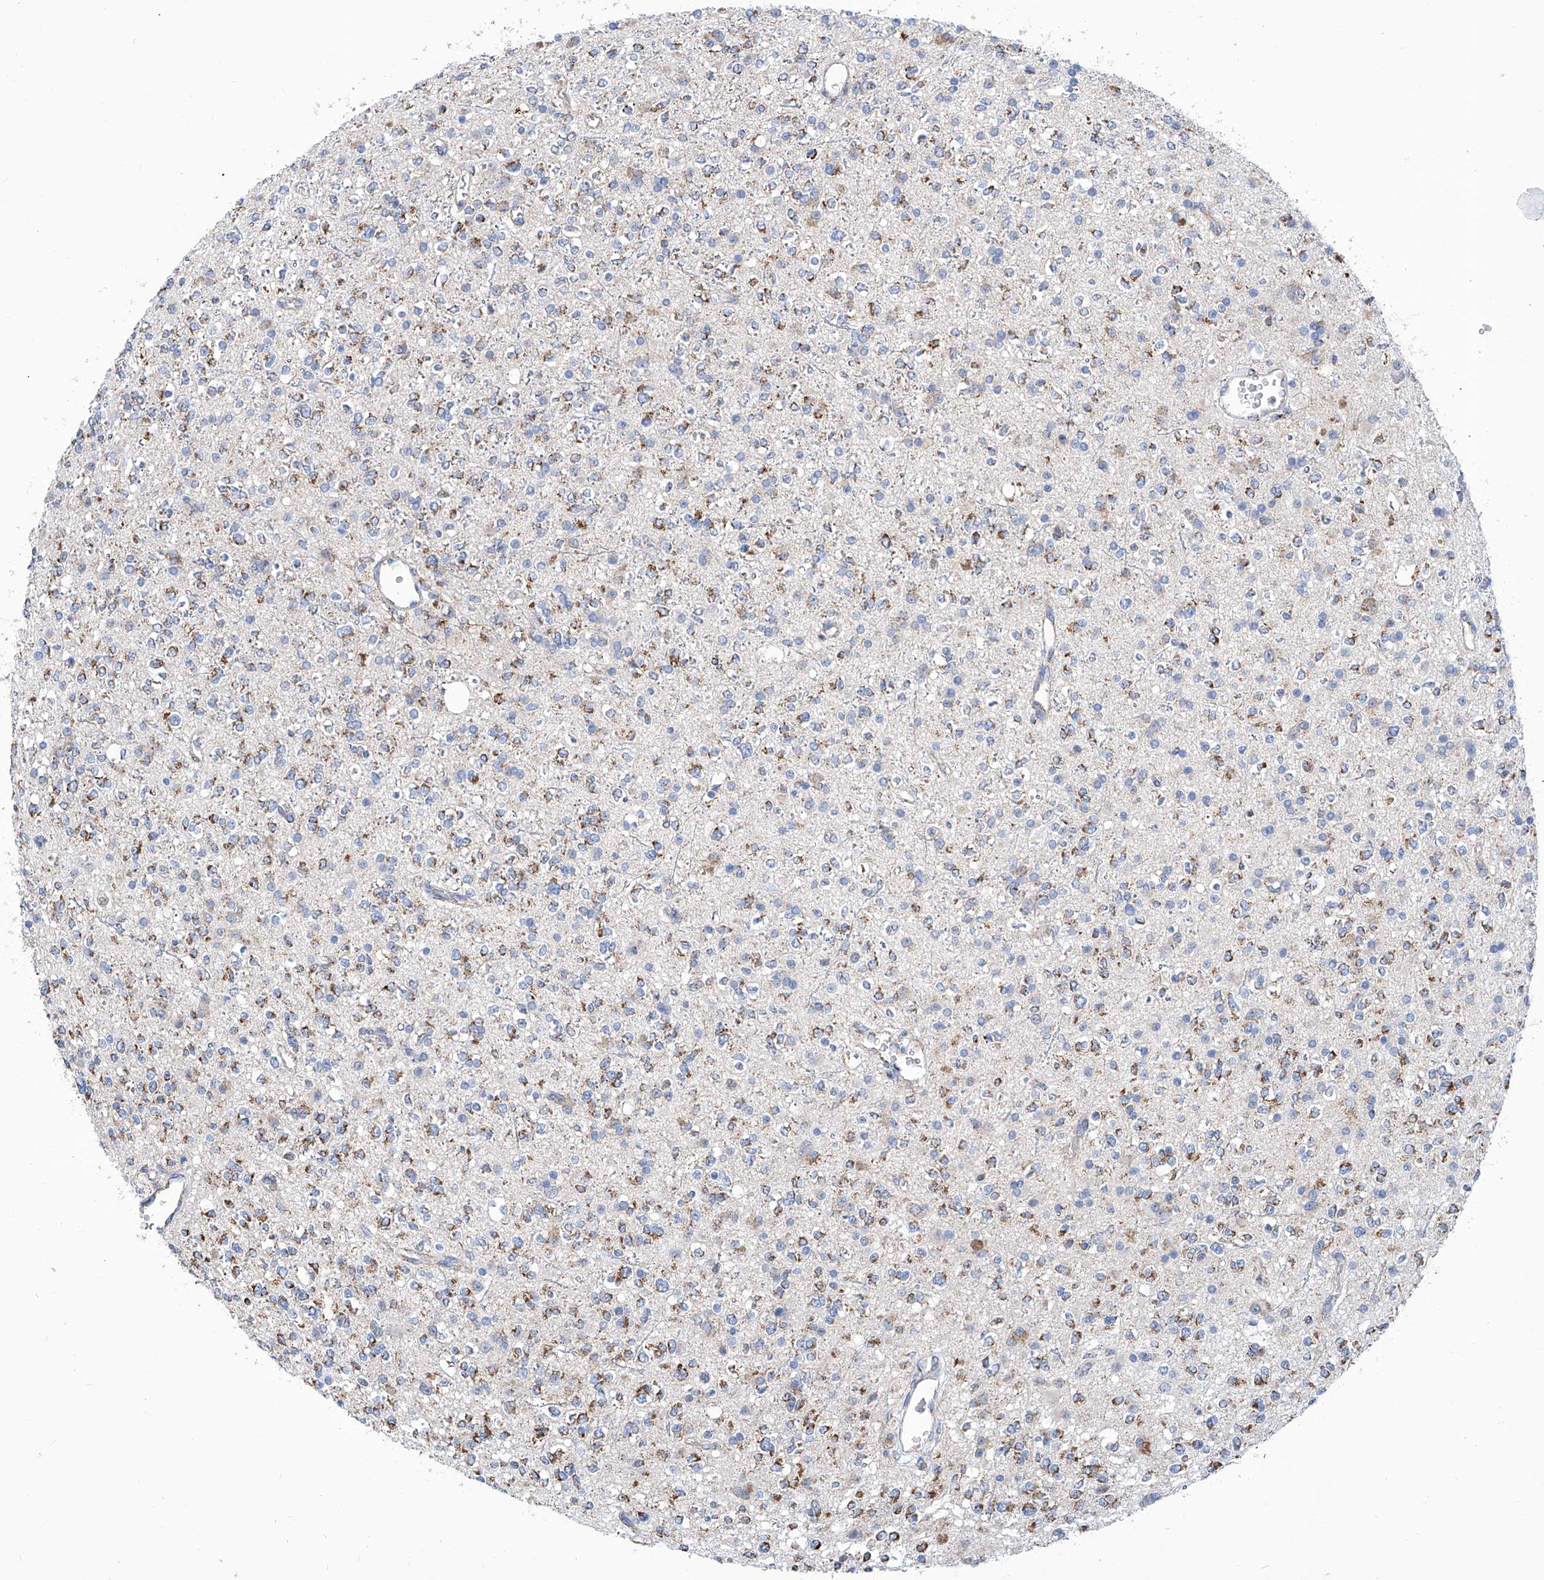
{"staining": {"intensity": "moderate", "quantity": "25%-75%", "location": "cytoplasmic/membranous"}, "tissue": "glioma", "cell_type": "Tumor cells", "image_type": "cancer", "snomed": [{"axis": "morphology", "description": "Glioma, malignant, High grade"}, {"axis": "topography", "description": "Brain"}], "caption": "High-grade glioma (malignant) was stained to show a protein in brown. There is medium levels of moderate cytoplasmic/membranous expression in about 25%-75% of tumor cells. (Brightfield microscopy of DAB IHC at high magnification).", "gene": "SRBD1", "patient": {"sex": "male", "age": 34}}